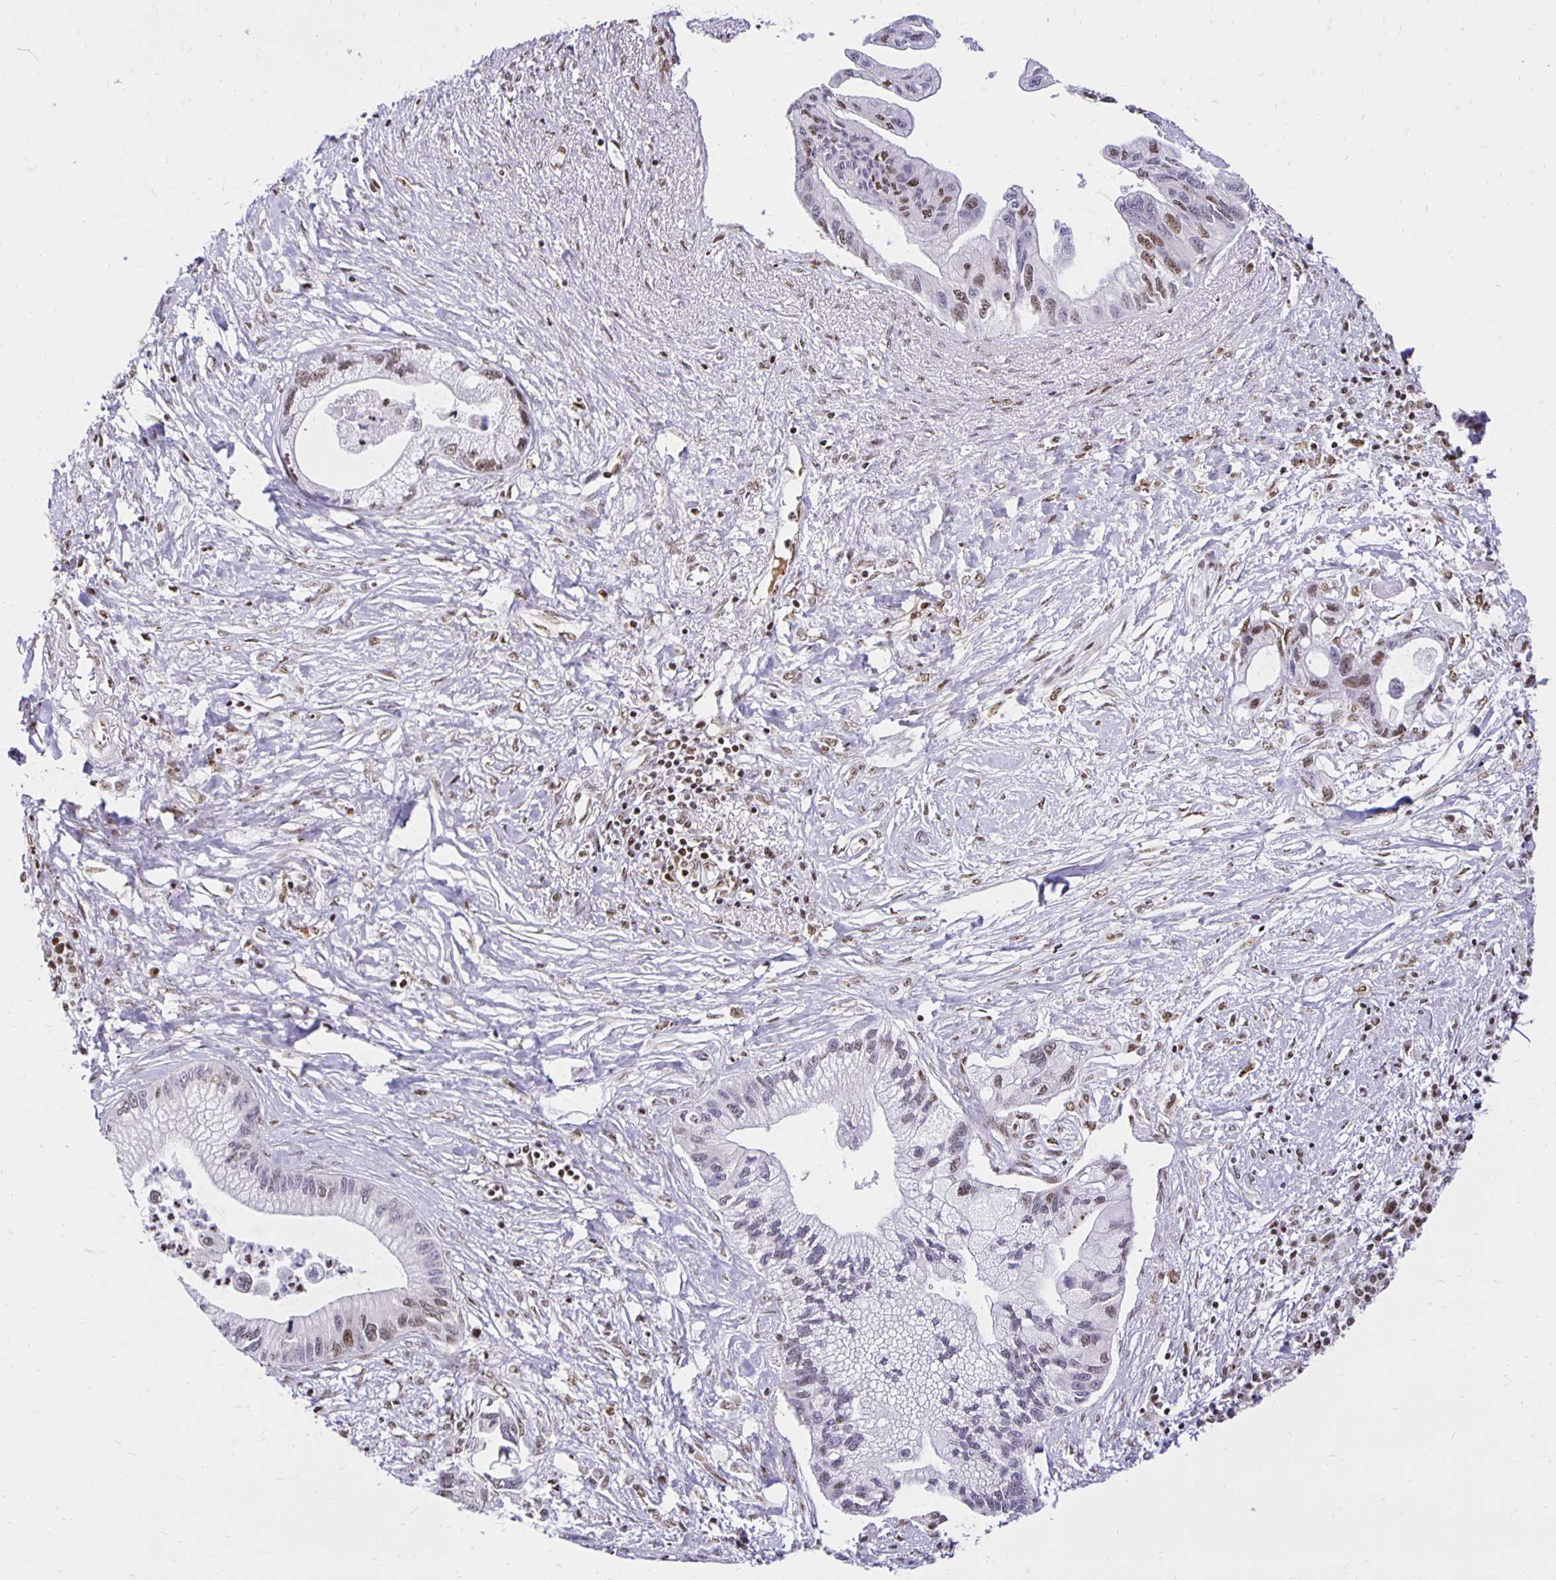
{"staining": {"intensity": "moderate", "quantity": "25%-75%", "location": "nuclear"}, "tissue": "pancreatic cancer", "cell_type": "Tumor cells", "image_type": "cancer", "snomed": [{"axis": "morphology", "description": "Adenocarcinoma, NOS"}, {"axis": "topography", "description": "Pancreas"}], "caption": "IHC (DAB) staining of human pancreatic cancer shows moderate nuclear protein positivity in approximately 25%-75% of tumor cells. (DAB IHC, brown staining for protein, blue staining for nuclei).", "gene": "ZNF579", "patient": {"sex": "male", "age": 61}}